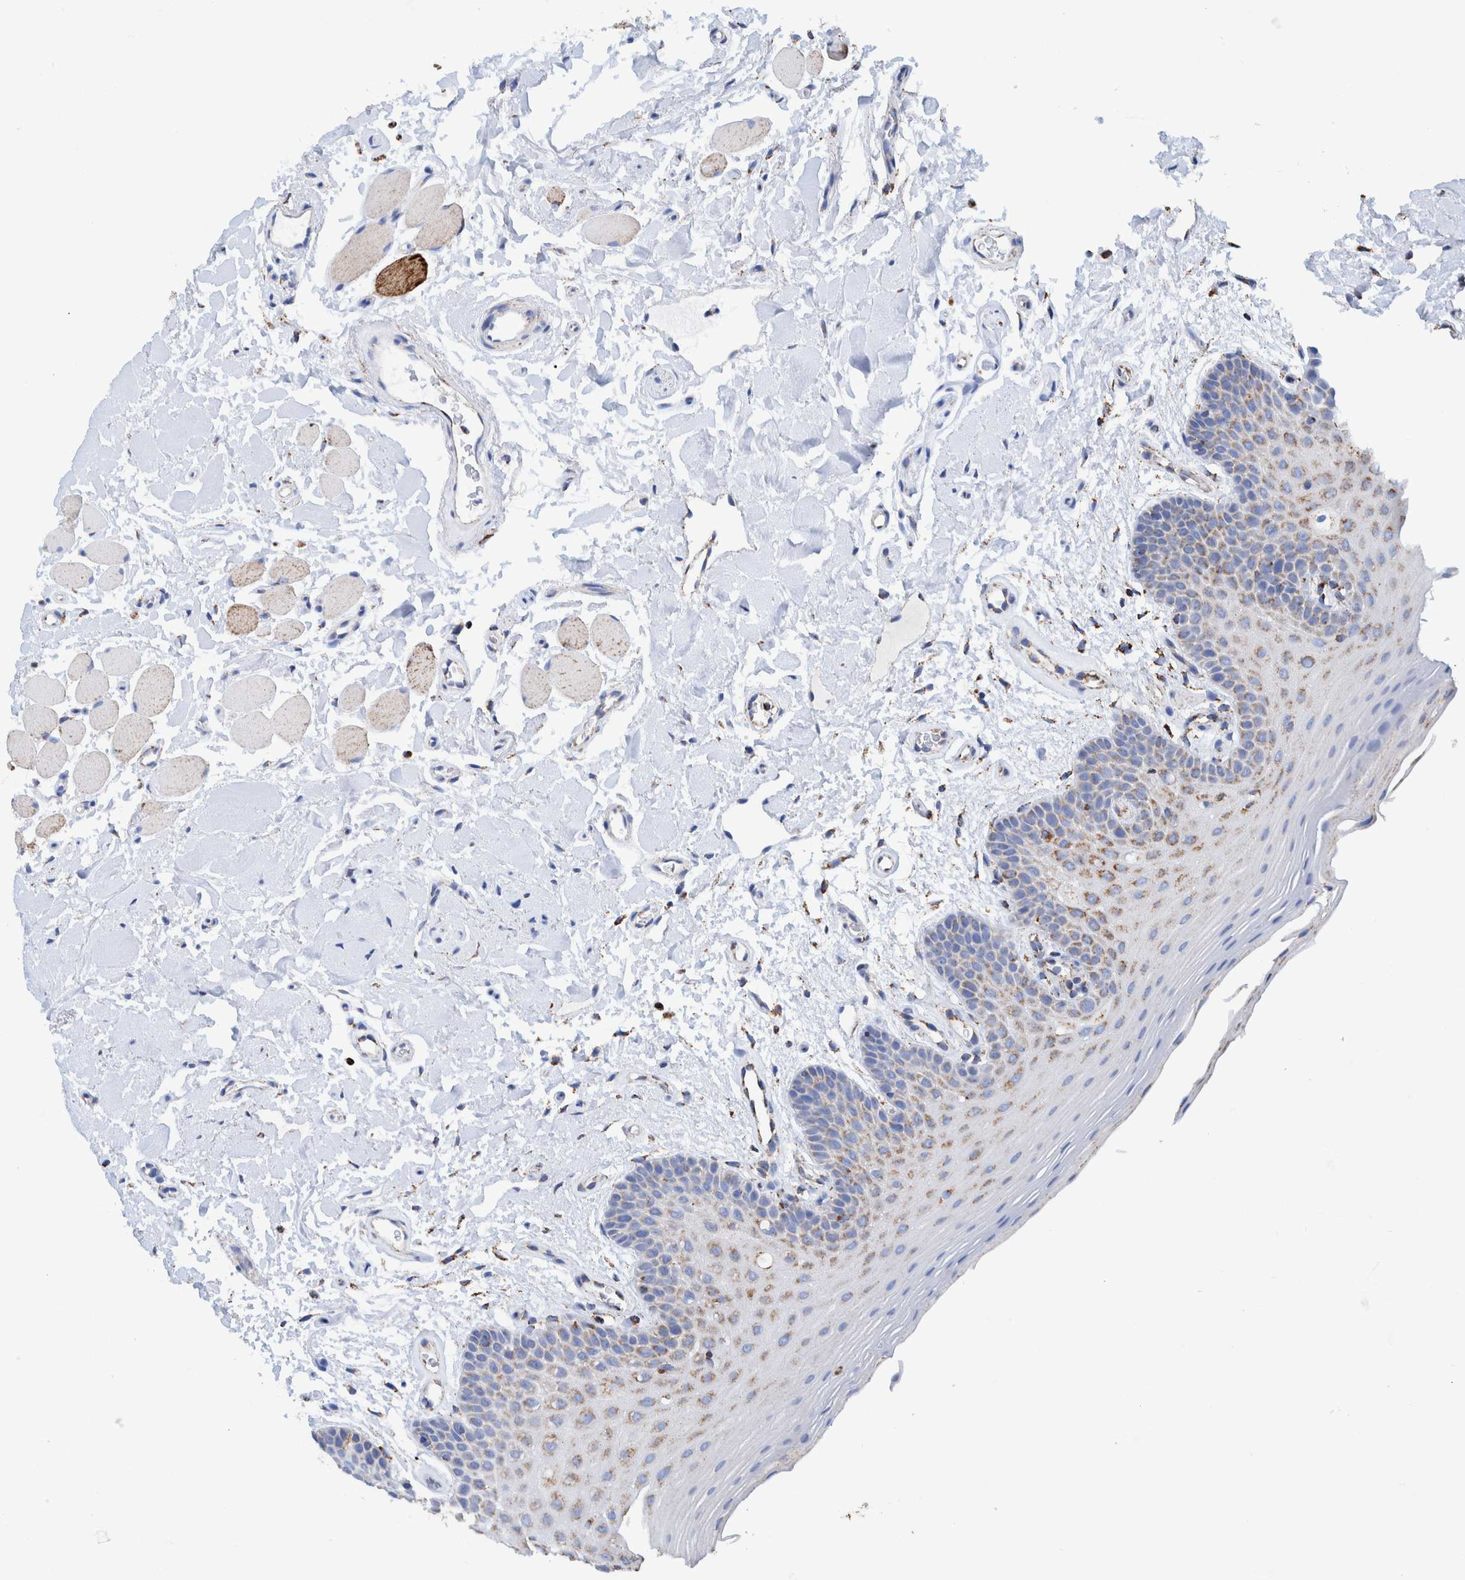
{"staining": {"intensity": "moderate", "quantity": "<25%", "location": "cytoplasmic/membranous"}, "tissue": "oral mucosa", "cell_type": "Squamous epithelial cells", "image_type": "normal", "snomed": [{"axis": "morphology", "description": "Normal tissue, NOS"}, {"axis": "topography", "description": "Oral tissue"}], "caption": "A micrograph of human oral mucosa stained for a protein reveals moderate cytoplasmic/membranous brown staining in squamous epithelial cells.", "gene": "DECR1", "patient": {"sex": "male", "age": 62}}